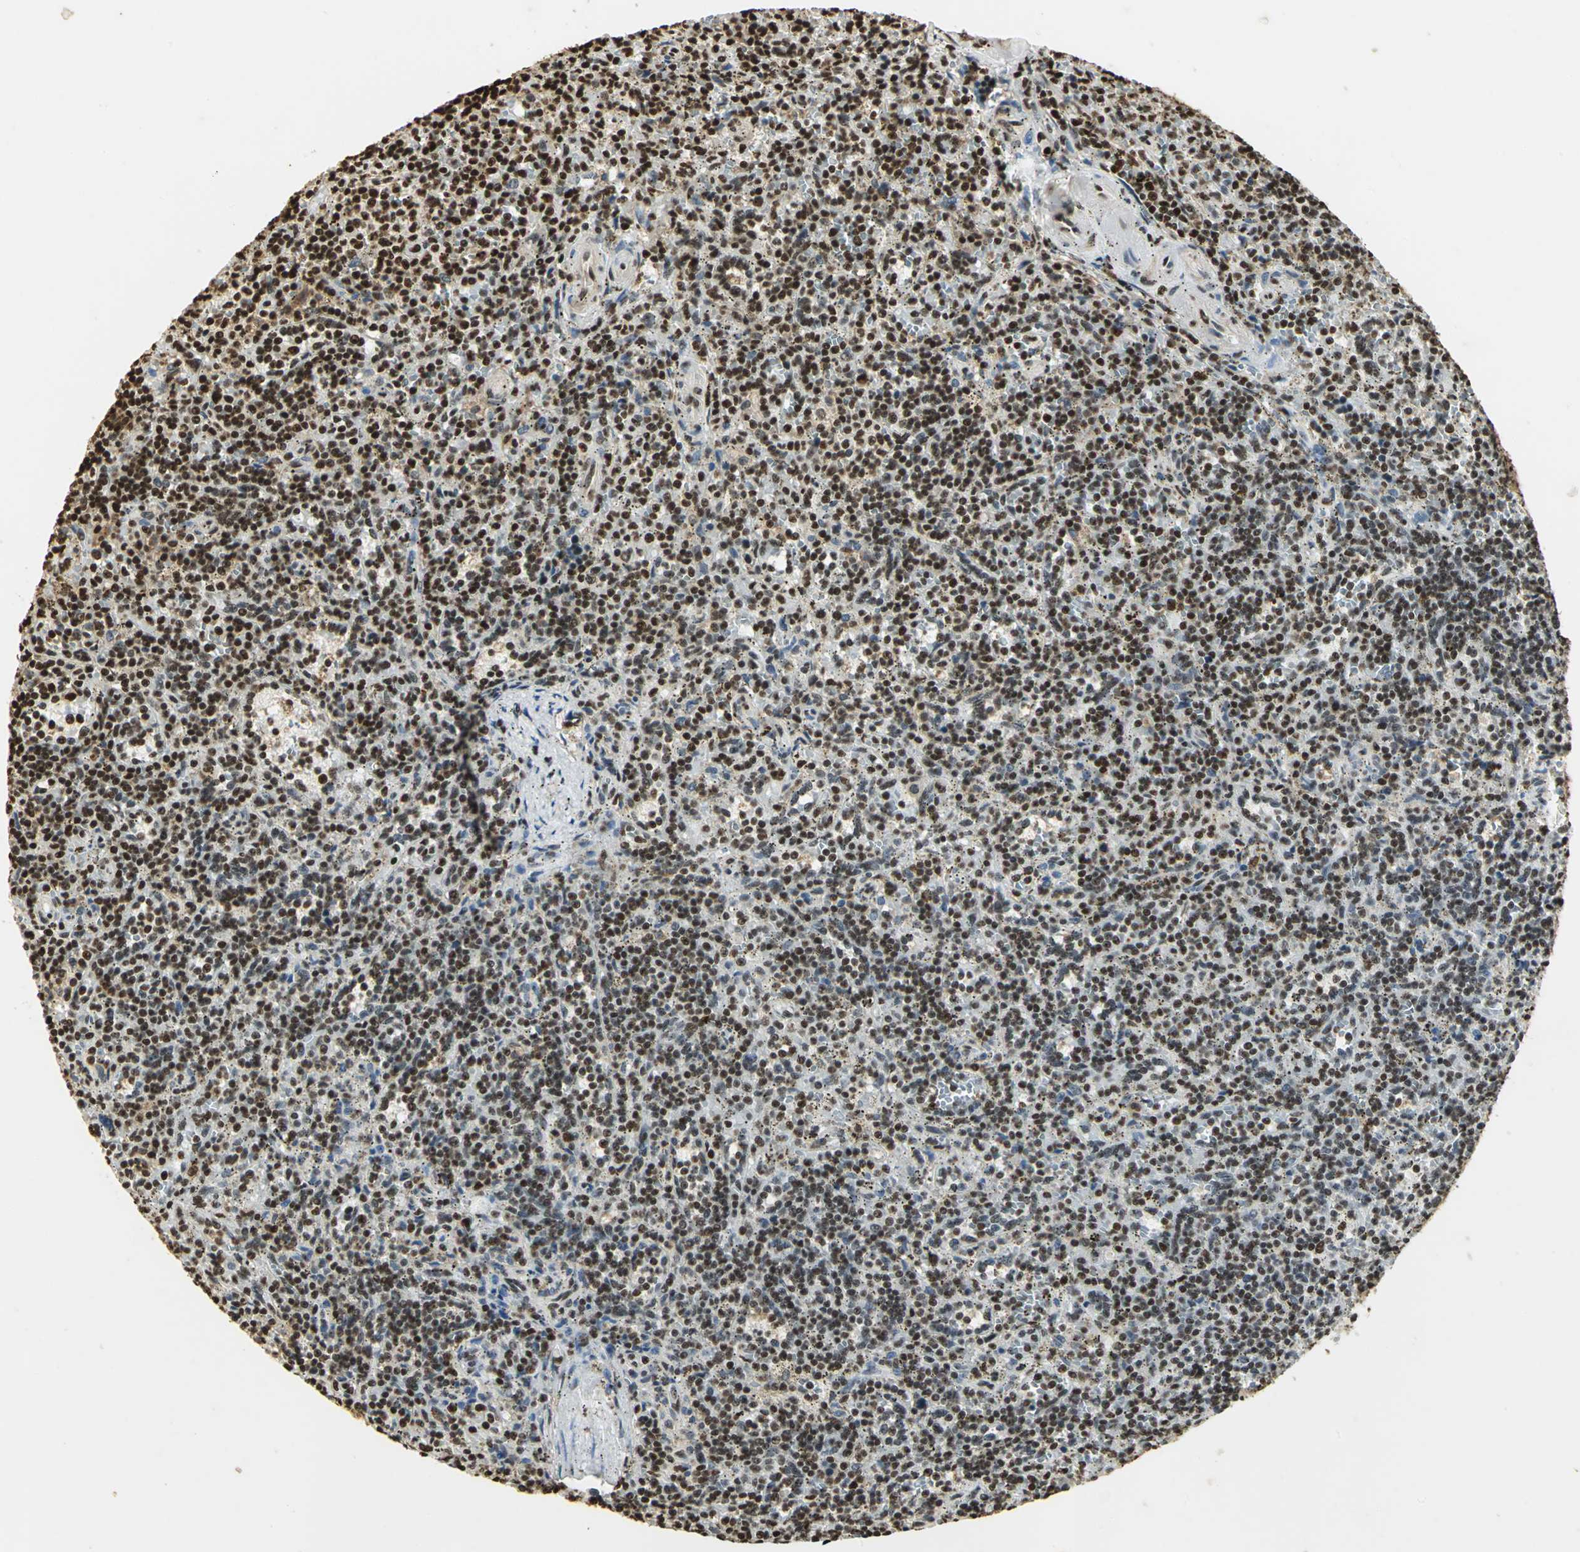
{"staining": {"intensity": "strong", "quantity": ">75%", "location": "nuclear"}, "tissue": "lymphoma", "cell_type": "Tumor cells", "image_type": "cancer", "snomed": [{"axis": "morphology", "description": "Malignant lymphoma, non-Hodgkin's type, Low grade"}, {"axis": "topography", "description": "Spleen"}], "caption": "A high amount of strong nuclear expression is identified in approximately >75% of tumor cells in lymphoma tissue.", "gene": "SET", "patient": {"sex": "male", "age": 73}}